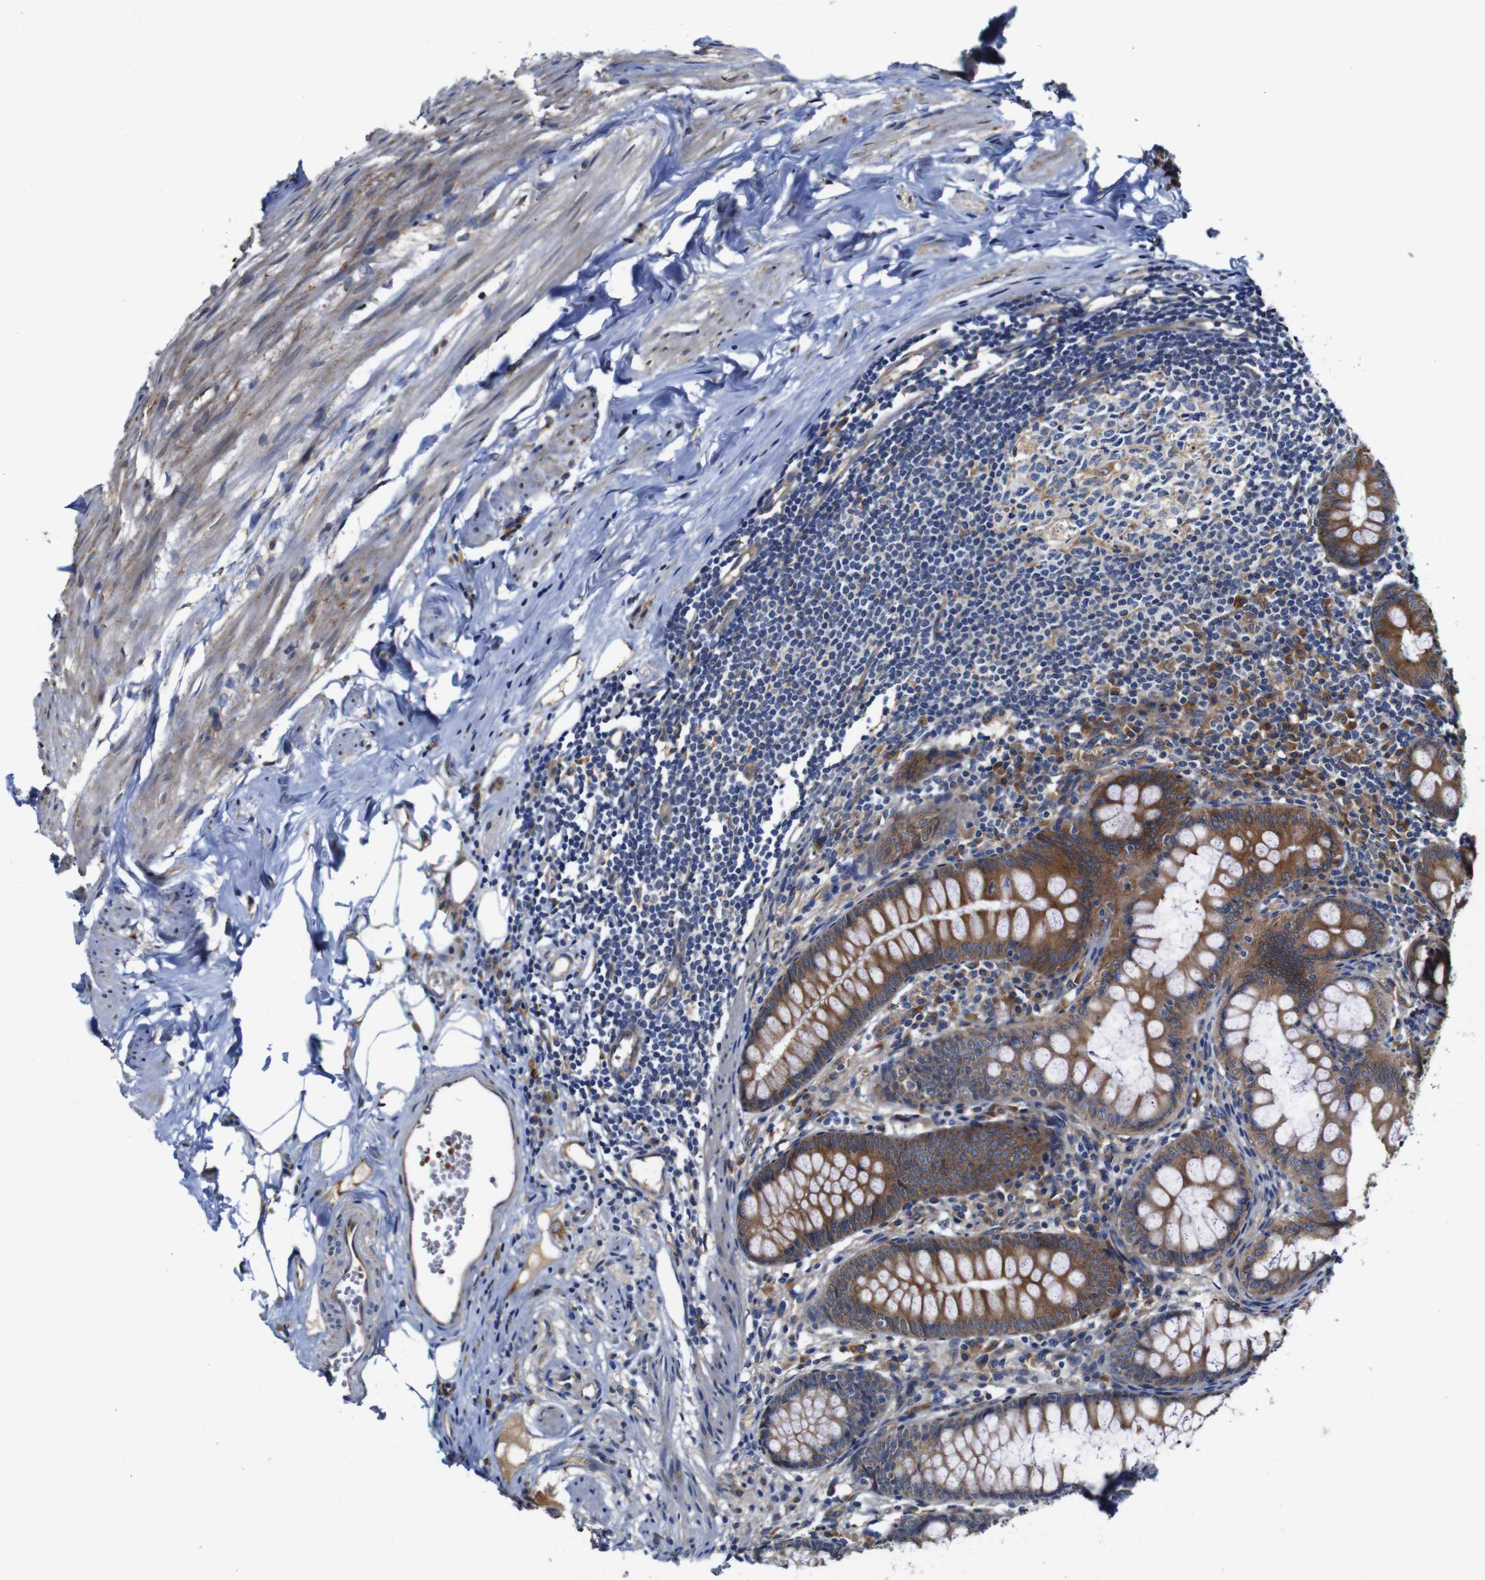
{"staining": {"intensity": "strong", "quantity": ">75%", "location": "cytoplasmic/membranous"}, "tissue": "appendix", "cell_type": "Glandular cells", "image_type": "normal", "snomed": [{"axis": "morphology", "description": "Normal tissue, NOS"}, {"axis": "topography", "description": "Appendix"}], "caption": "Appendix stained with IHC demonstrates strong cytoplasmic/membranous expression in approximately >75% of glandular cells.", "gene": "CLCC1", "patient": {"sex": "female", "age": 77}}